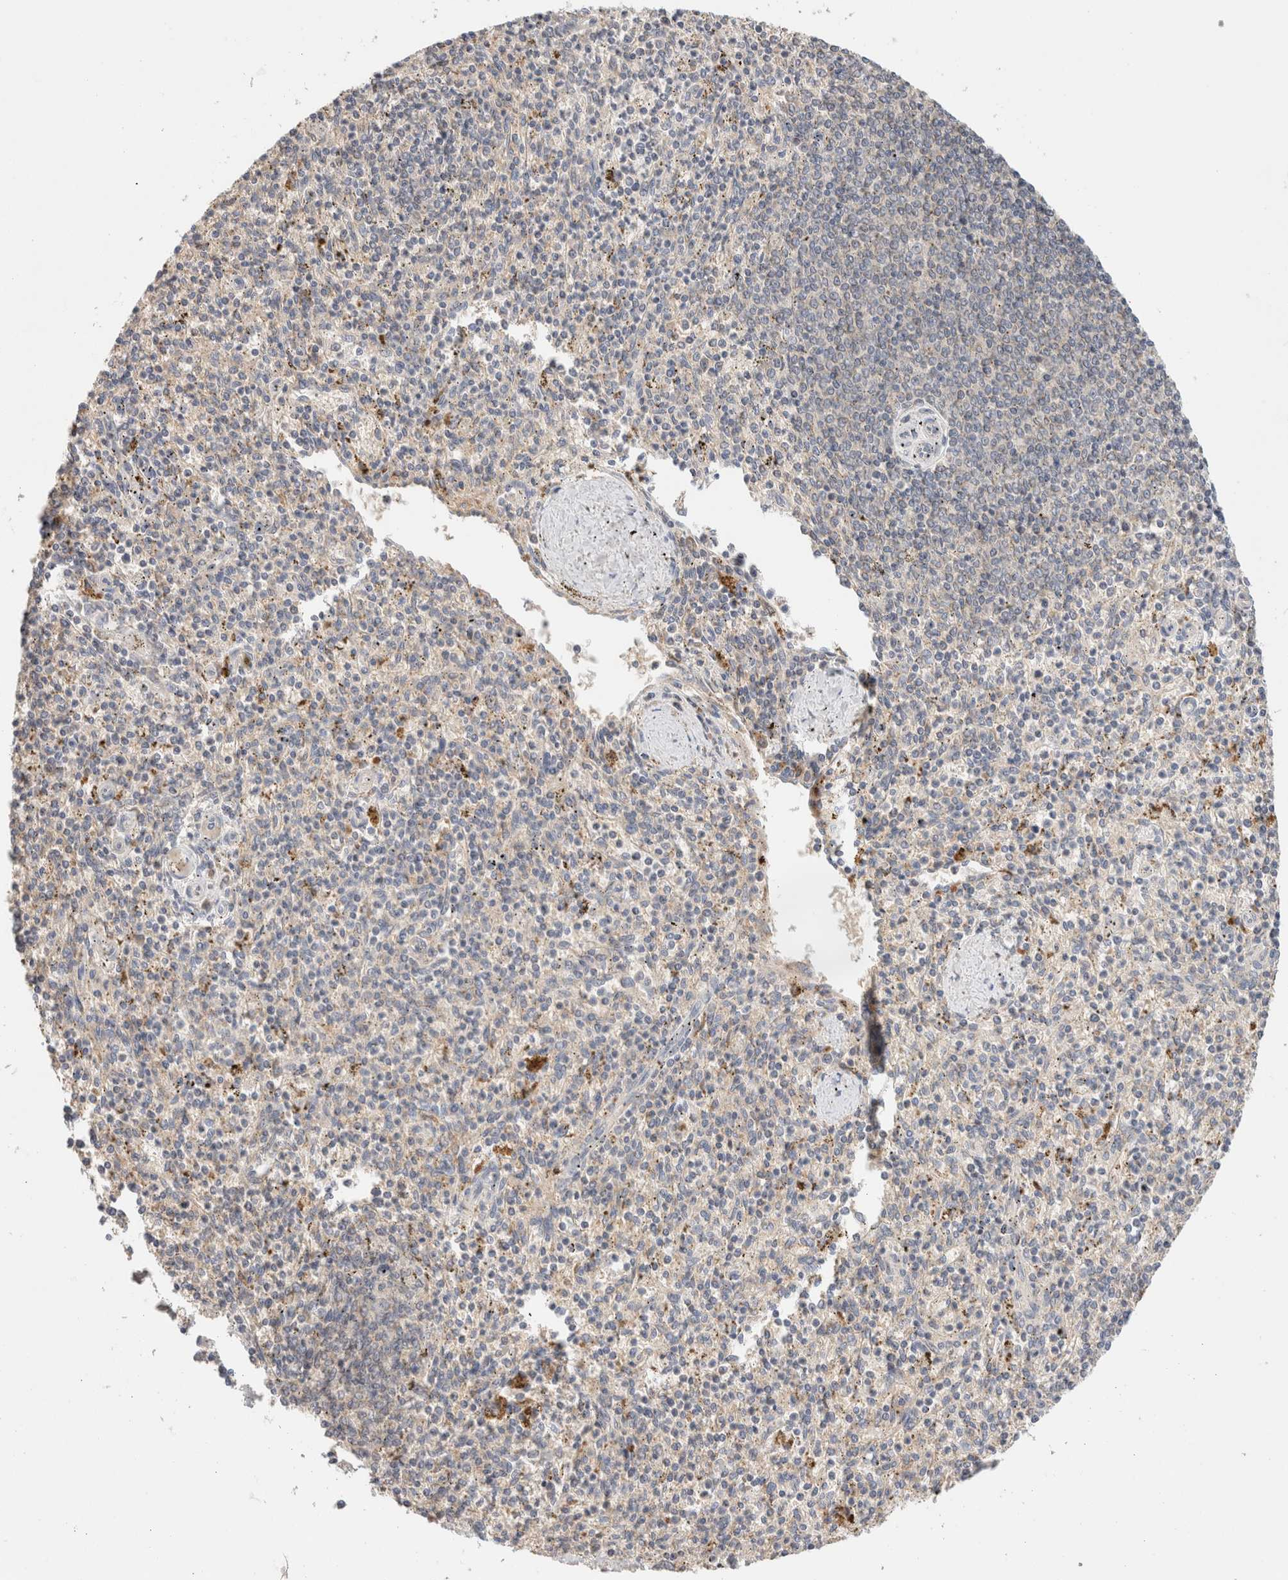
{"staining": {"intensity": "negative", "quantity": "none", "location": "none"}, "tissue": "spleen", "cell_type": "Cells in red pulp", "image_type": "normal", "snomed": [{"axis": "morphology", "description": "Normal tissue, NOS"}, {"axis": "topography", "description": "Spleen"}], "caption": "Immunohistochemistry image of benign spleen: spleen stained with DAB displays no significant protein positivity in cells in red pulp.", "gene": "CA13", "patient": {"sex": "male", "age": 72}}